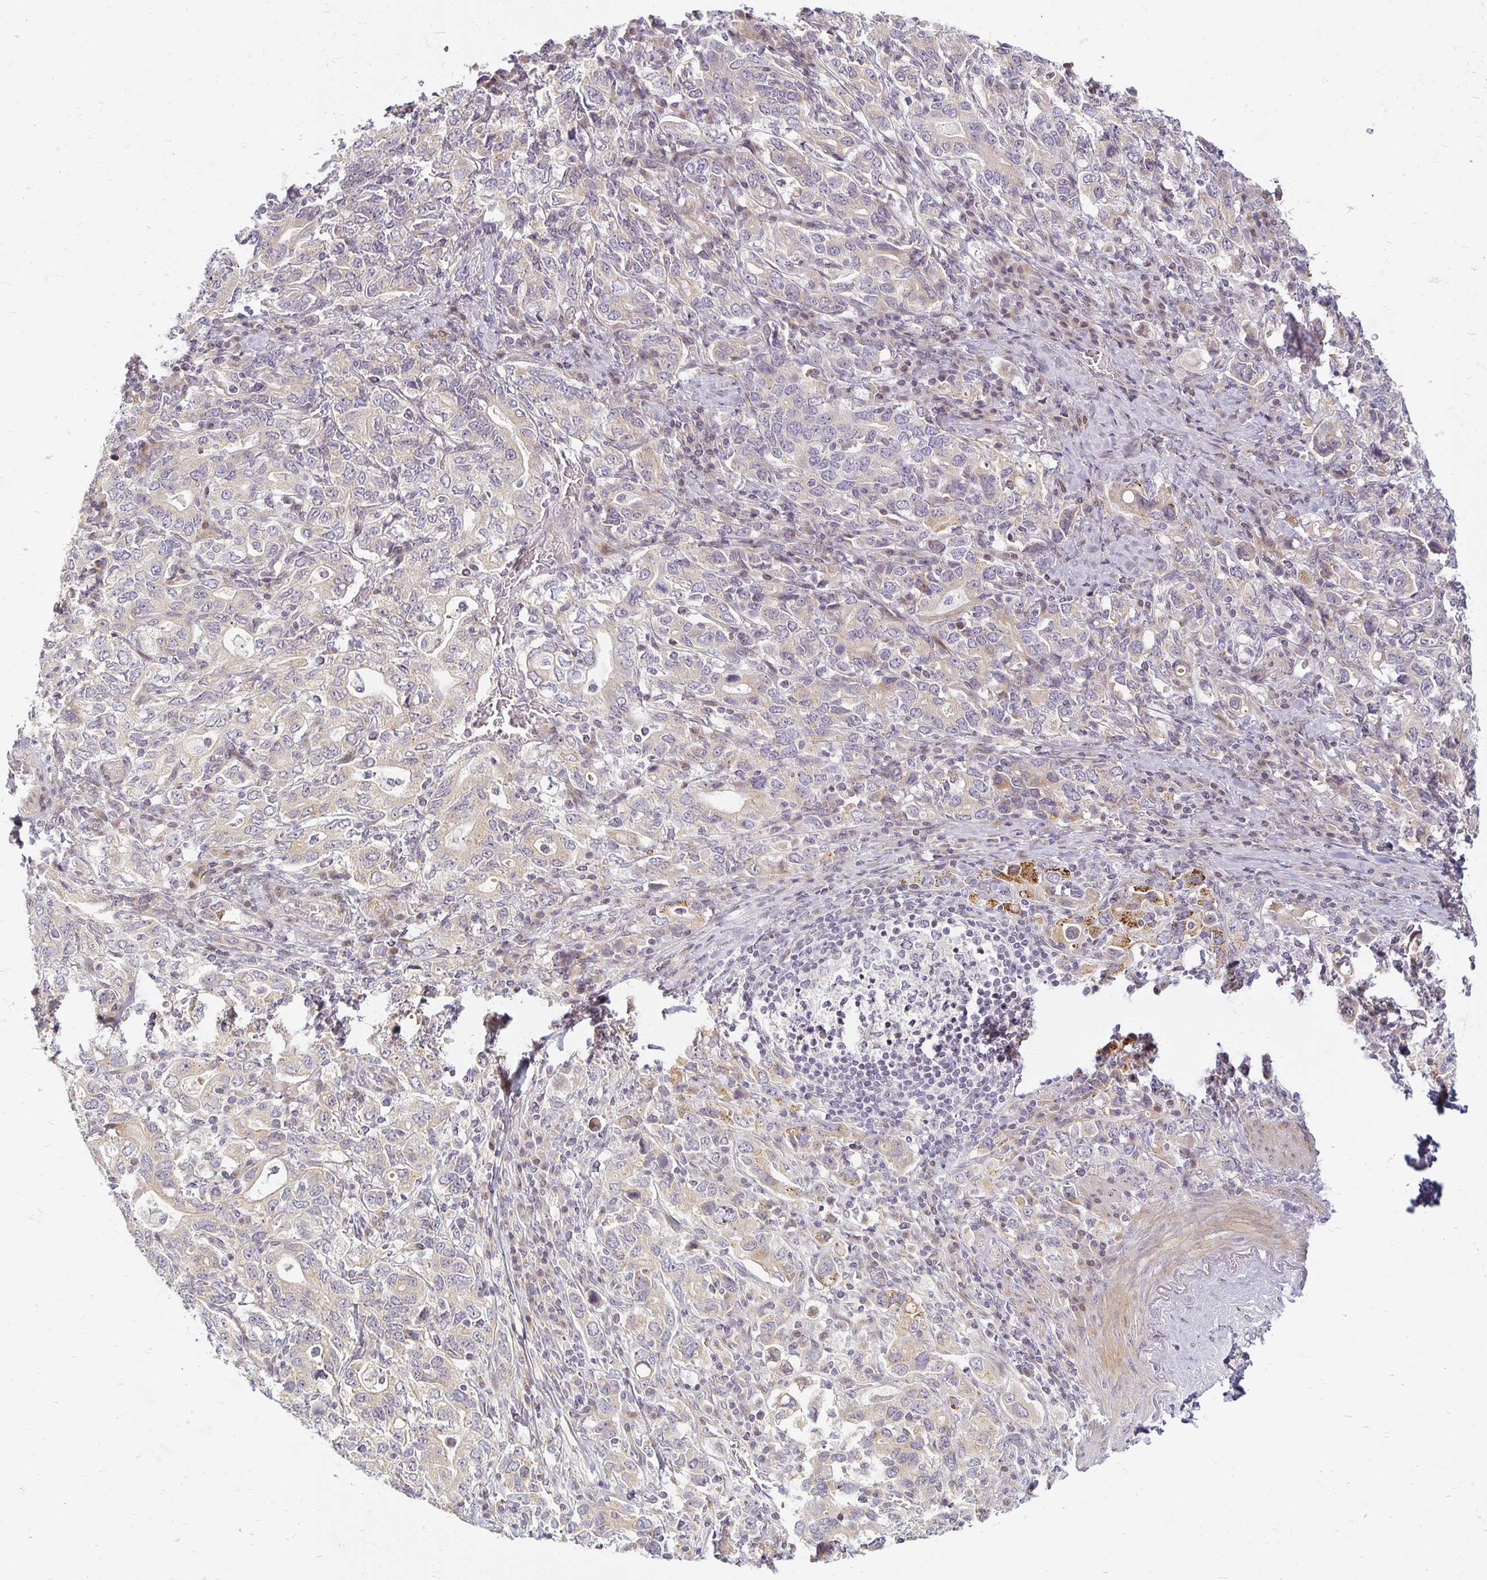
{"staining": {"intensity": "weak", "quantity": "<25%", "location": "cytoplasmic/membranous"}, "tissue": "stomach cancer", "cell_type": "Tumor cells", "image_type": "cancer", "snomed": [{"axis": "morphology", "description": "Adenocarcinoma, NOS"}, {"axis": "topography", "description": "Stomach, upper"}, {"axis": "topography", "description": "Stomach"}], "caption": "There is no significant expression in tumor cells of adenocarcinoma (stomach). Brightfield microscopy of immunohistochemistry stained with DAB (brown) and hematoxylin (blue), captured at high magnification.", "gene": "EHF", "patient": {"sex": "male", "age": 62}}